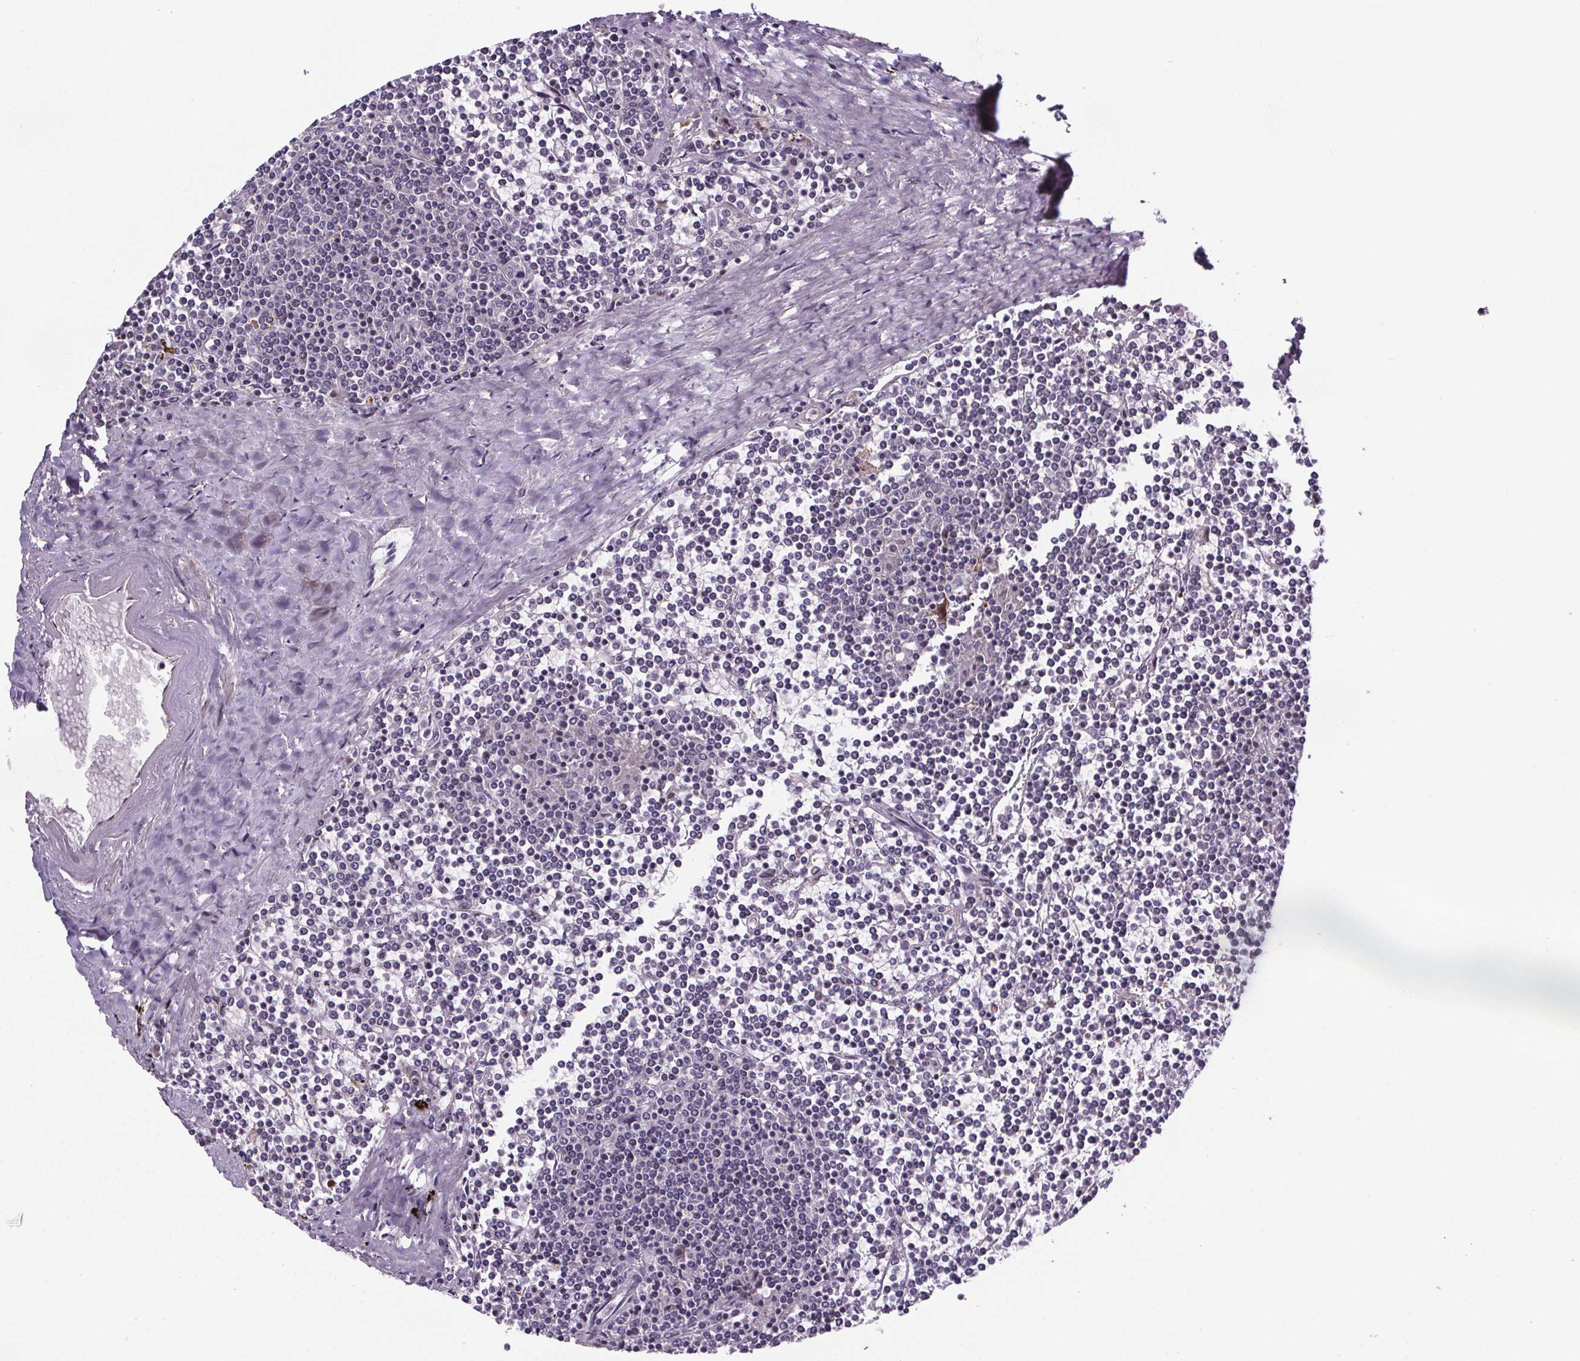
{"staining": {"intensity": "negative", "quantity": "none", "location": "none"}, "tissue": "lymphoma", "cell_type": "Tumor cells", "image_type": "cancer", "snomed": [{"axis": "morphology", "description": "Malignant lymphoma, non-Hodgkin's type, Low grade"}, {"axis": "topography", "description": "Spleen"}], "caption": "This is an immunohistochemistry (IHC) micrograph of human low-grade malignant lymphoma, non-Hodgkin's type. There is no expression in tumor cells.", "gene": "TTC12", "patient": {"sex": "female", "age": 19}}